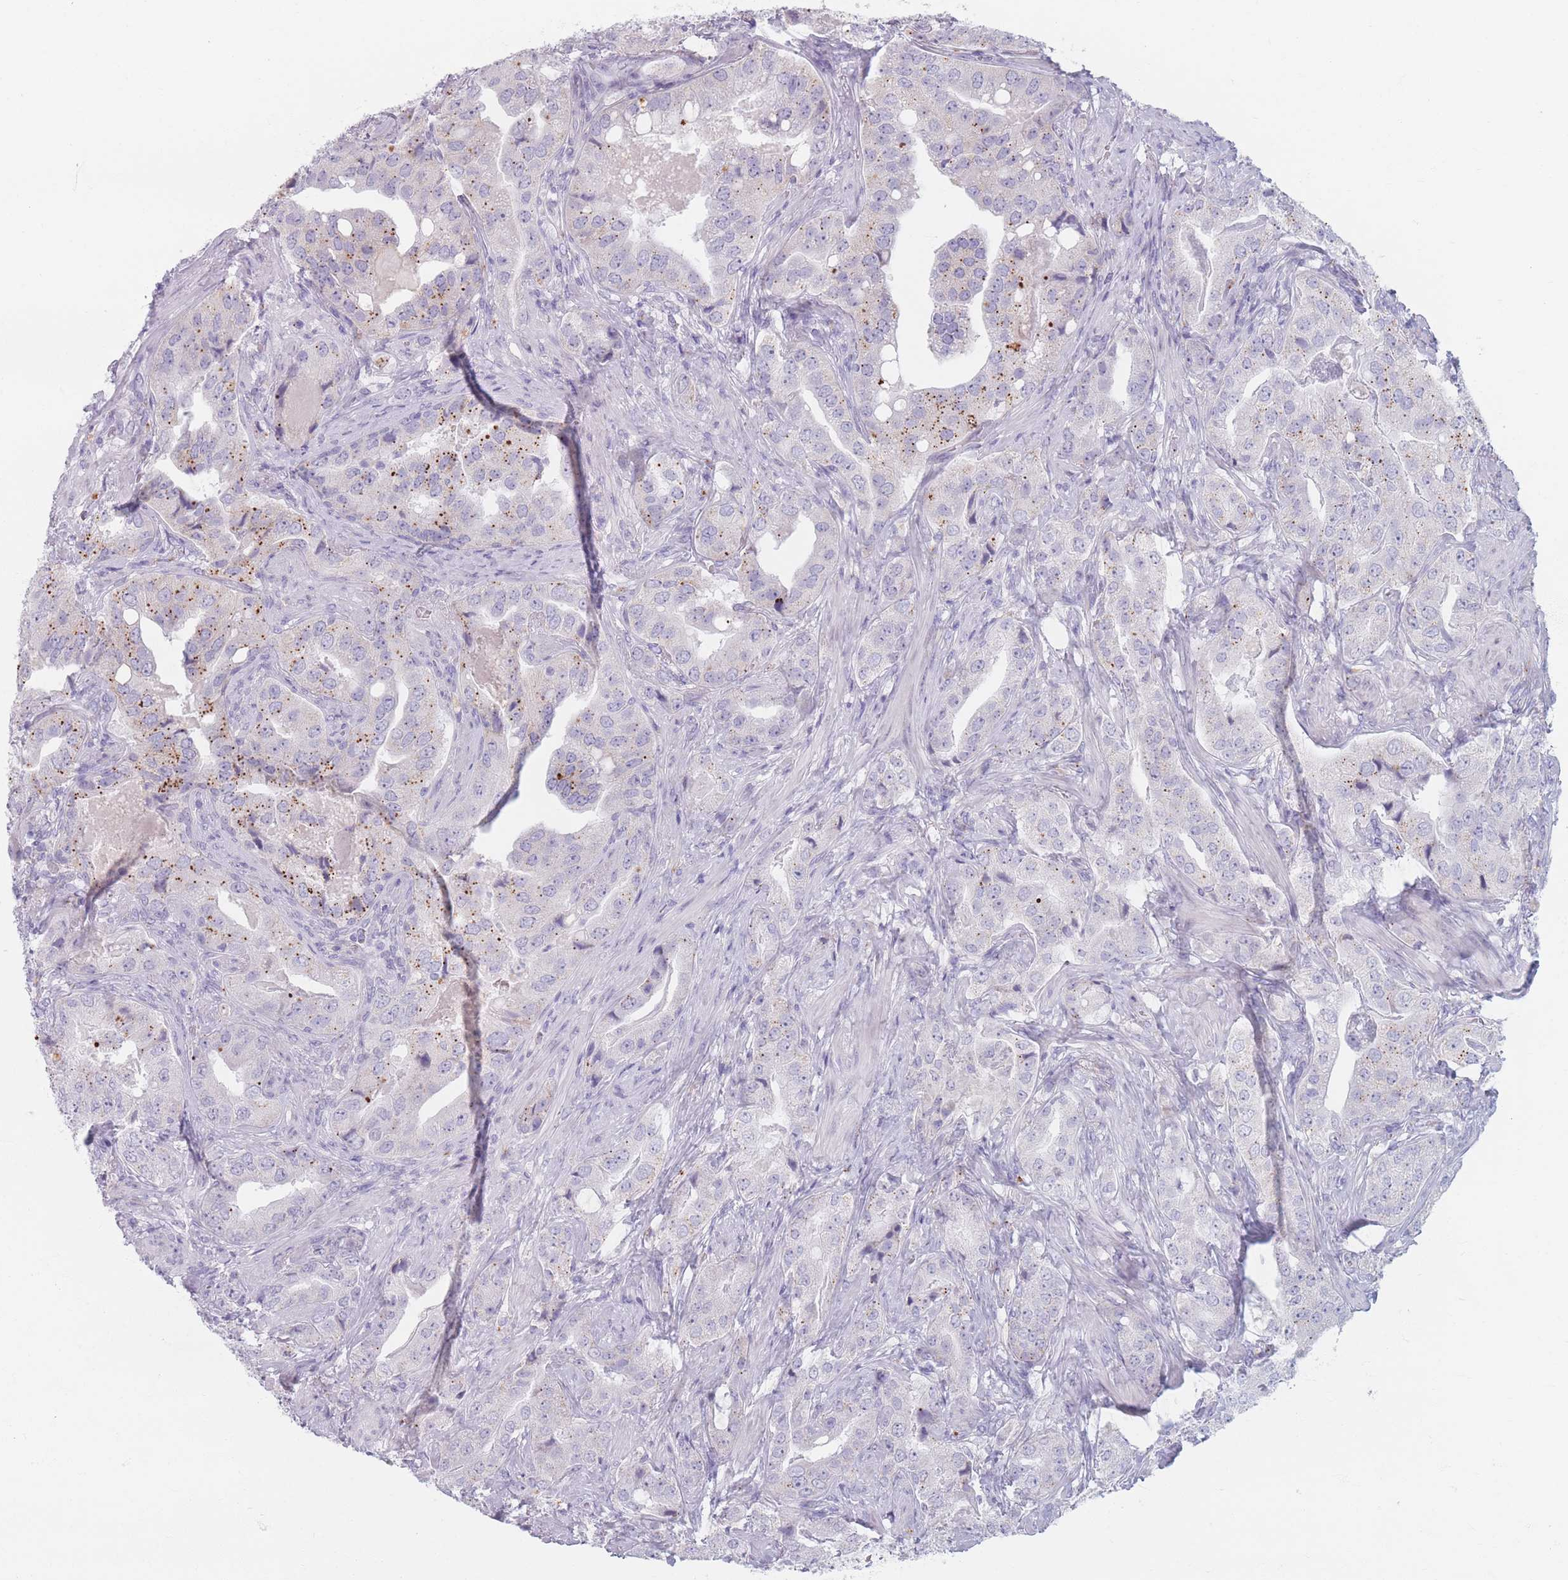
{"staining": {"intensity": "moderate", "quantity": "25%-75%", "location": "cytoplasmic/membranous"}, "tissue": "prostate cancer", "cell_type": "Tumor cells", "image_type": "cancer", "snomed": [{"axis": "morphology", "description": "Adenocarcinoma, High grade"}, {"axis": "topography", "description": "Prostate"}], "caption": "Tumor cells demonstrate medium levels of moderate cytoplasmic/membranous staining in approximately 25%-75% of cells in prostate cancer (high-grade adenocarcinoma).", "gene": "PIGM", "patient": {"sex": "male", "age": 63}}